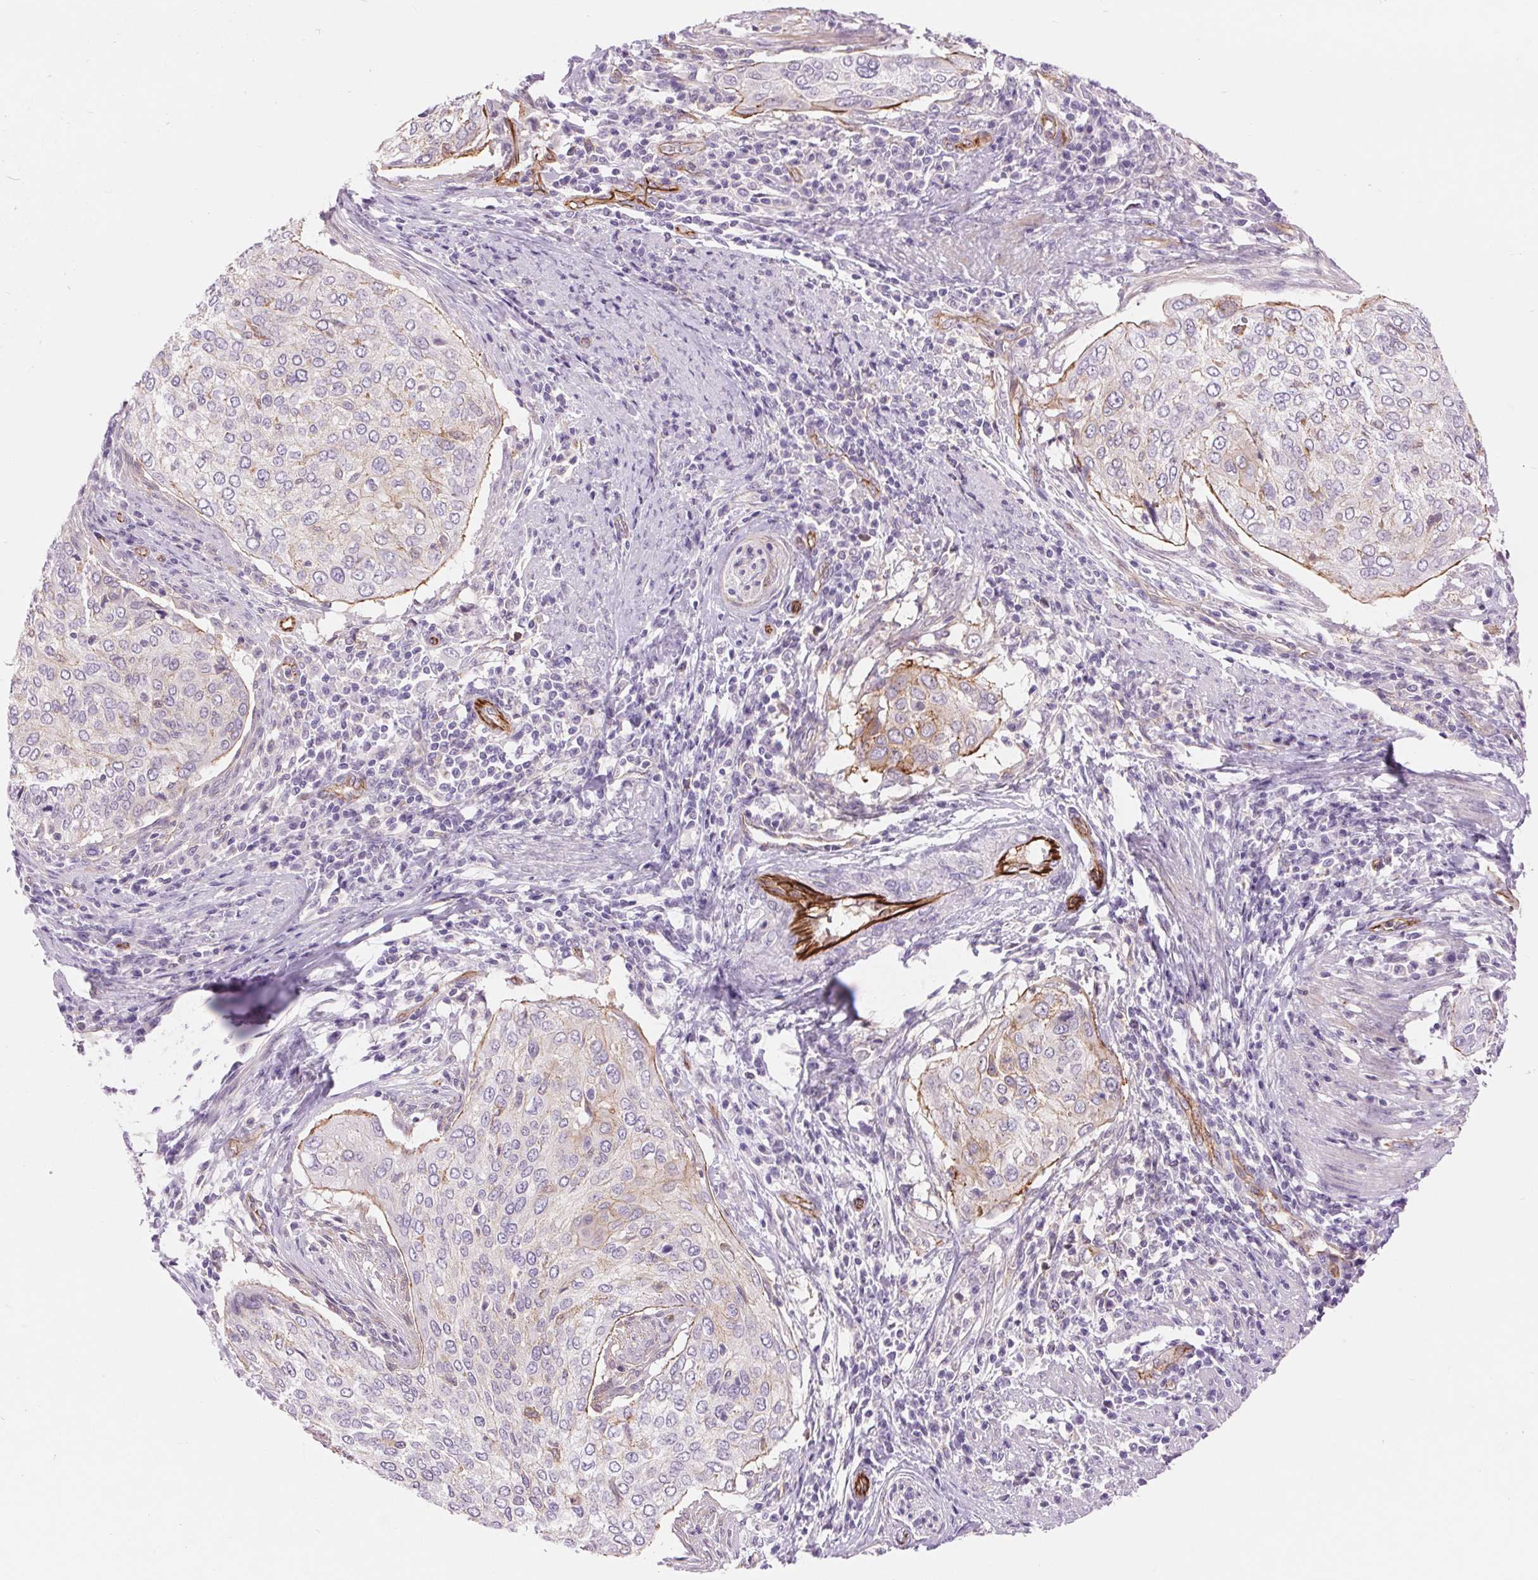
{"staining": {"intensity": "weak", "quantity": "<25%", "location": "cytoplasmic/membranous"}, "tissue": "cervical cancer", "cell_type": "Tumor cells", "image_type": "cancer", "snomed": [{"axis": "morphology", "description": "Squamous cell carcinoma, NOS"}, {"axis": "topography", "description": "Cervix"}], "caption": "This is a micrograph of immunohistochemistry staining of cervical cancer, which shows no staining in tumor cells. (DAB immunohistochemistry with hematoxylin counter stain).", "gene": "DIXDC1", "patient": {"sex": "female", "age": 38}}